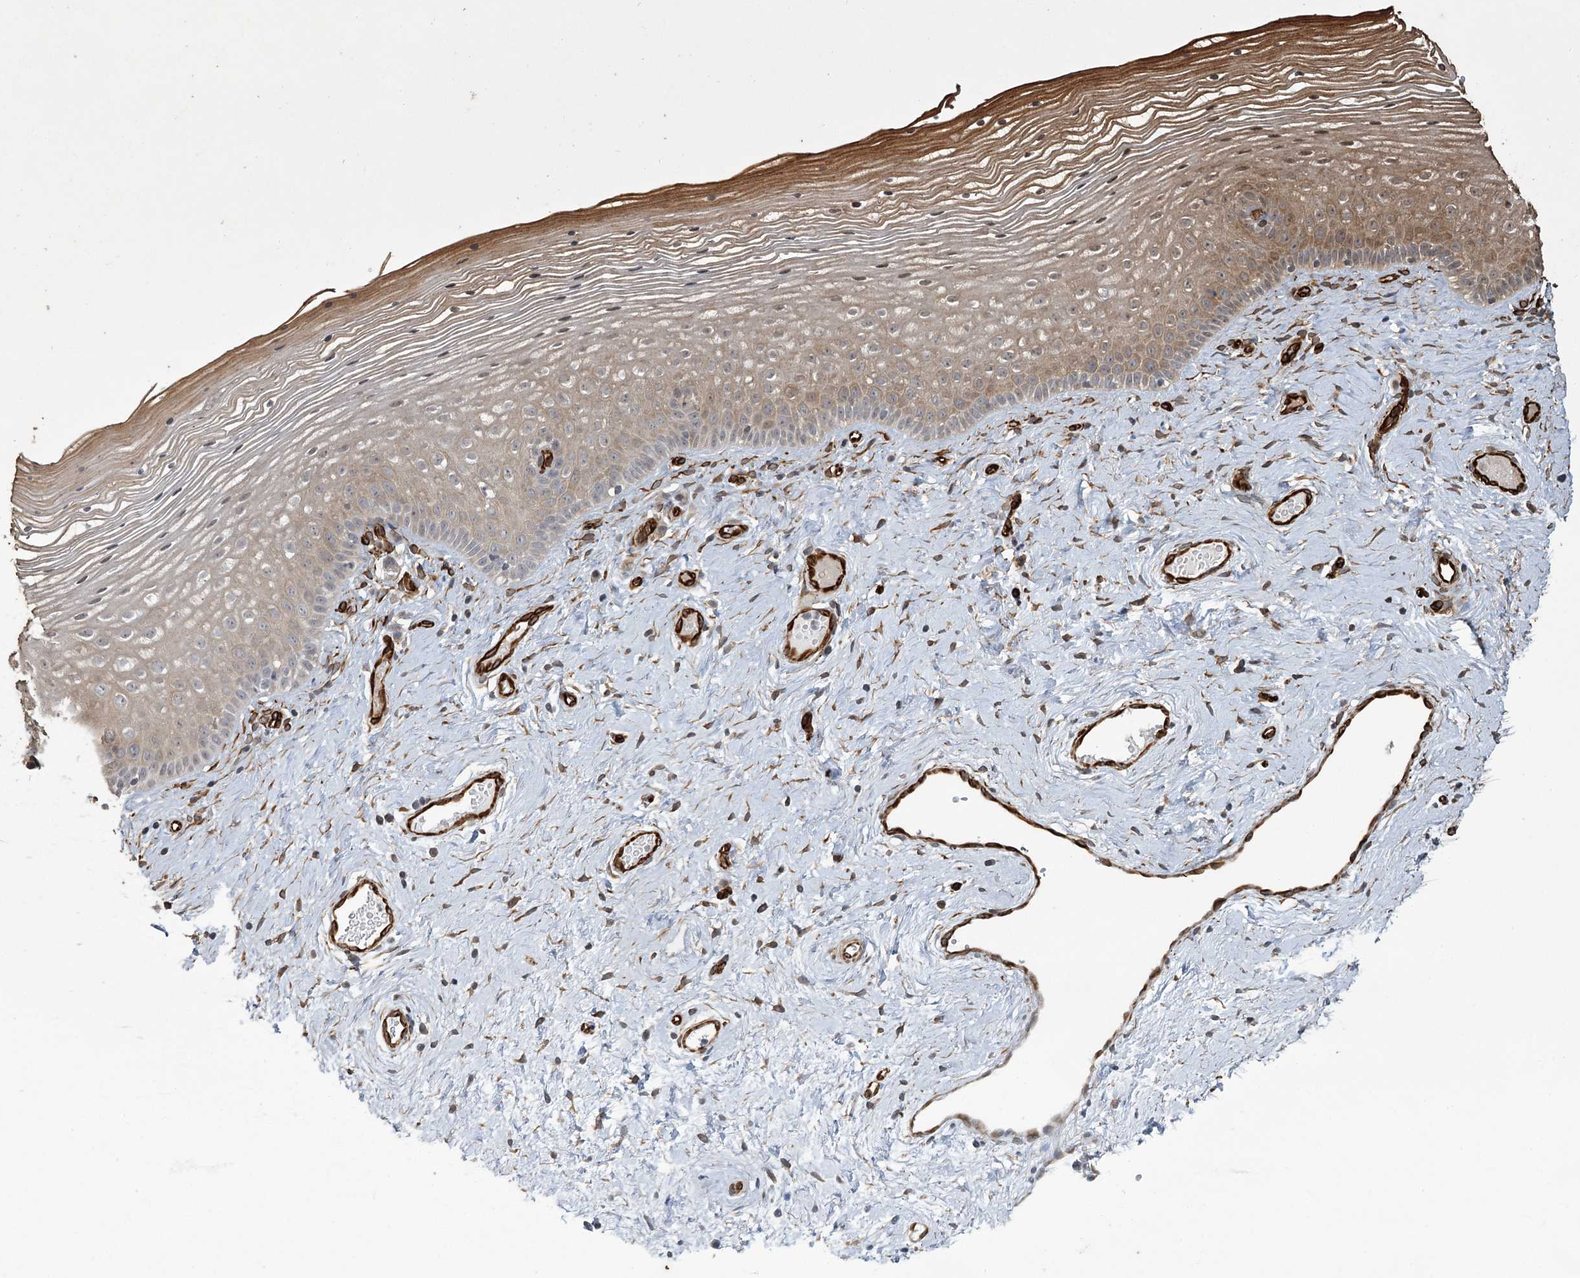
{"staining": {"intensity": "moderate", "quantity": "25%-75%", "location": "cytoplasmic/membranous"}, "tissue": "vagina", "cell_type": "Squamous epithelial cells", "image_type": "normal", "snomed": [{"axis": "morphology", "description": "Normal tissue, NOS"}, {"axis": "topography", "description": "Vagina"}], "caption": "About 25%-75% of squamous epithelial cells in unremarkable human vagina demonstrate moderate cytoplasmic/membranous protein positivity as visualized by brown immunohistochemical staining.", "gene": "RPAP3", "patient": {"sex": "female", "age": 46}}